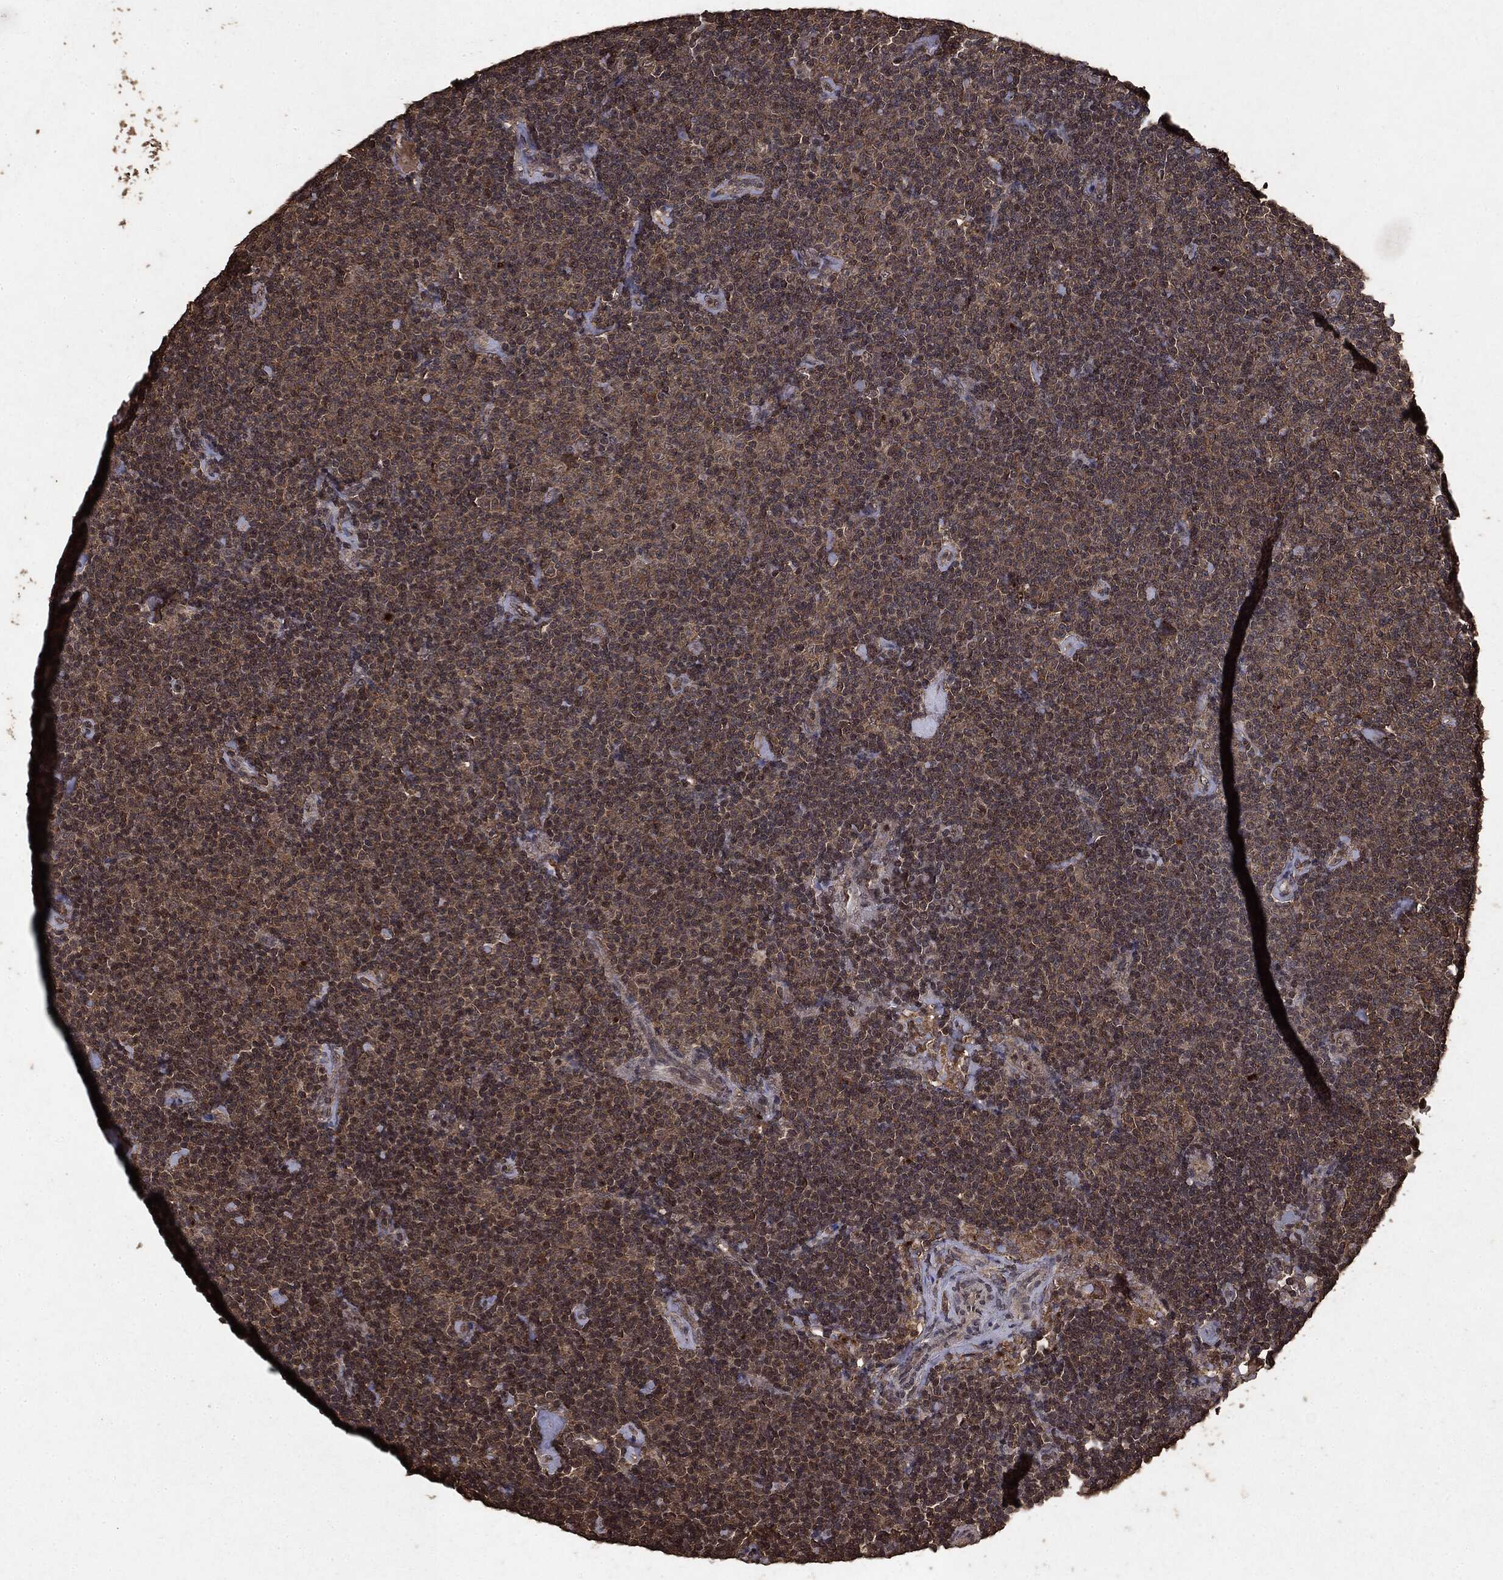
{"staining": {"intensity": "weak", "quantity": ">75%", "location": "cytoplasmic/membranous"}, "tissue": "lymphoma", "cell_type": "Tumor cells", "image_type": "cancer", "snomed": [{"axis": "morphology", "description": "Malignant lymphoma, non-Hodgkin's type, Low grade"}, {"axis": "topography", "description": "Lymph node"}], "caption": "Malignant lymphoma, non-Hodgkin's type (low-grade) was stained to show a protein in brown. There is low levels of weak cytoplasmic/membranous expression in approximately >75% of tumor cells. (DAB (3,3'-diaminobenzidine) IHC, brown staining for protein, blue staining for nuclei).", "gene": "NME1", "patient": {"sex": "male", "age": 81}}